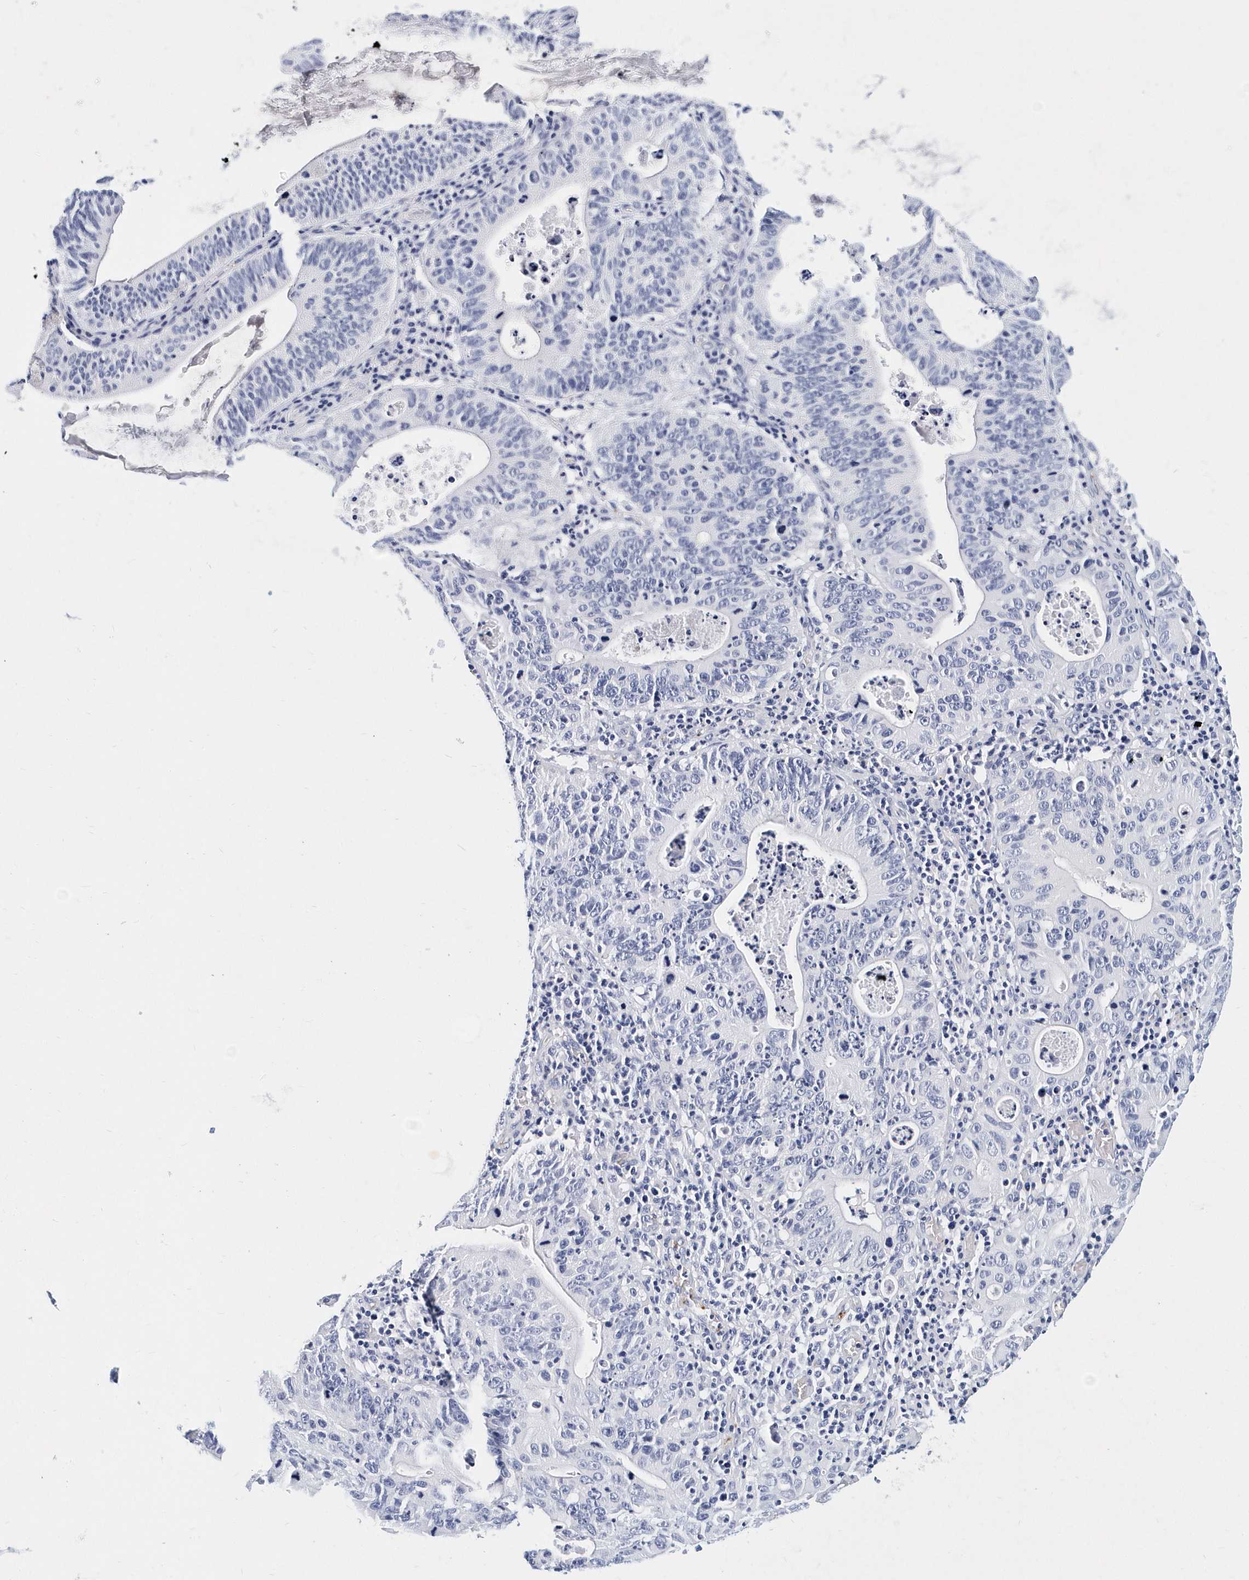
{"staining": {"intensity": "negative", "quantity": "none", "location": "none"}, "tissue": "stomach cancer", "cell_type": "Tumor cells", "image_type": "cancer", "snomed": [{"axis": "morphology", "description": "Adenocarcinoma, NOS"}, {"axis": "topography", "description": "Stomach"}], "caption": "There is no significant staining in tumor cells of stomach cancer.", "gene": "ITGA2B", "patient": {"sex": "male", "age": 59}}